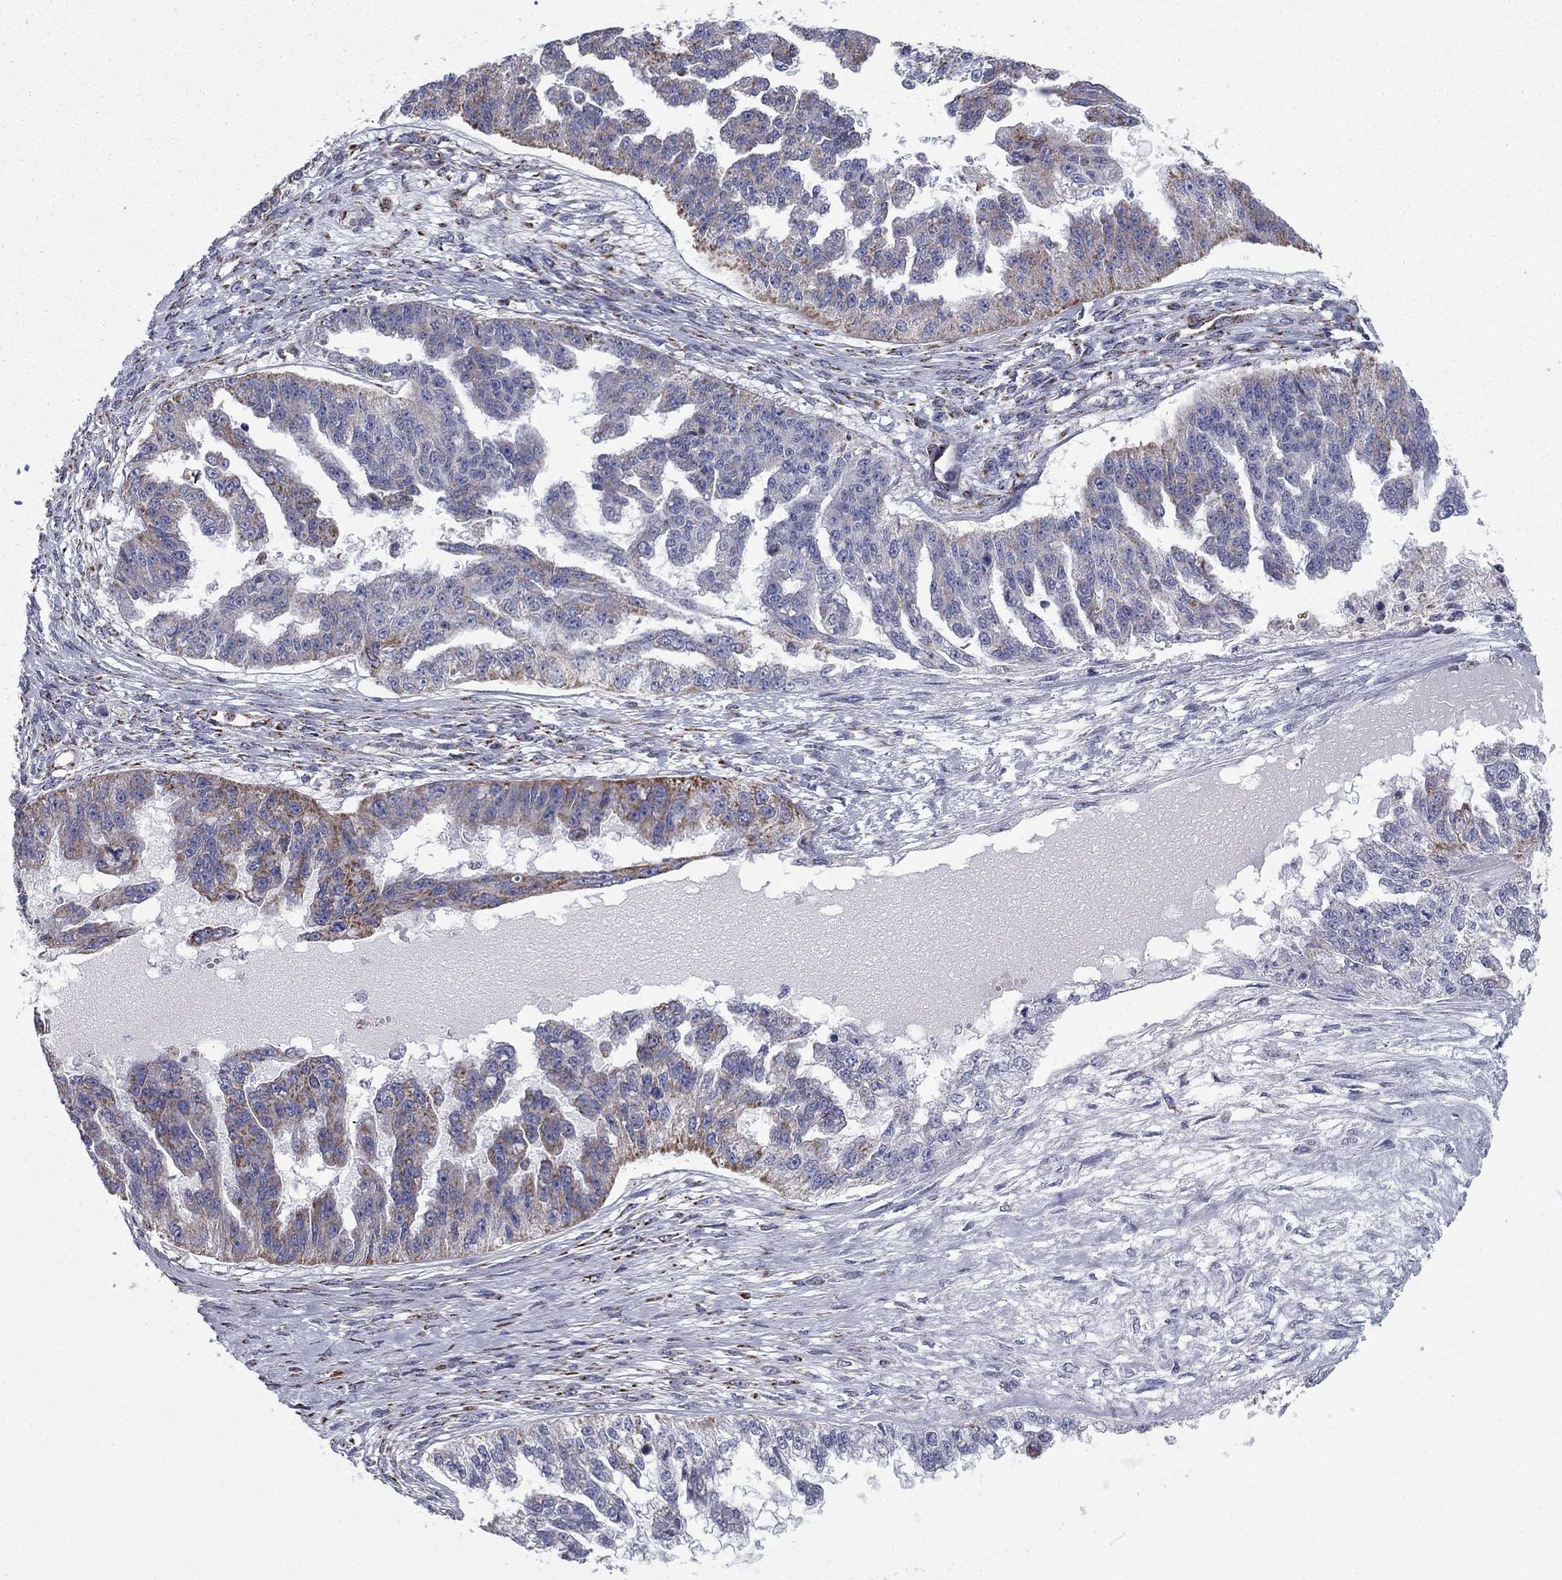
{"staining": {"intensity": "moderate", "quantity": "<25%", "location": "cytoplasmic/membranous"}, "tissue": "ovarian cancer", "cell_type": "Tumor cells", "image_type": "cancer", "snomed": [{"axis": "morphology", "description": "Cystadenocarcinoma, serous, NOS"}, {"axis": "topography", "description": "Ovary"}], "caption": "This image reveals ovarian cancer (serous cystadenocarcinoma) stained with immunohistochemistry (IHC) to label a protein in brown. The cytoplasmic/membranous of tumor cells show moderate positivity for the protein. Nuclei are counter-stained blue.", "gene": "NDUFV1", "patient": {"sex": "female", "age": 58}}